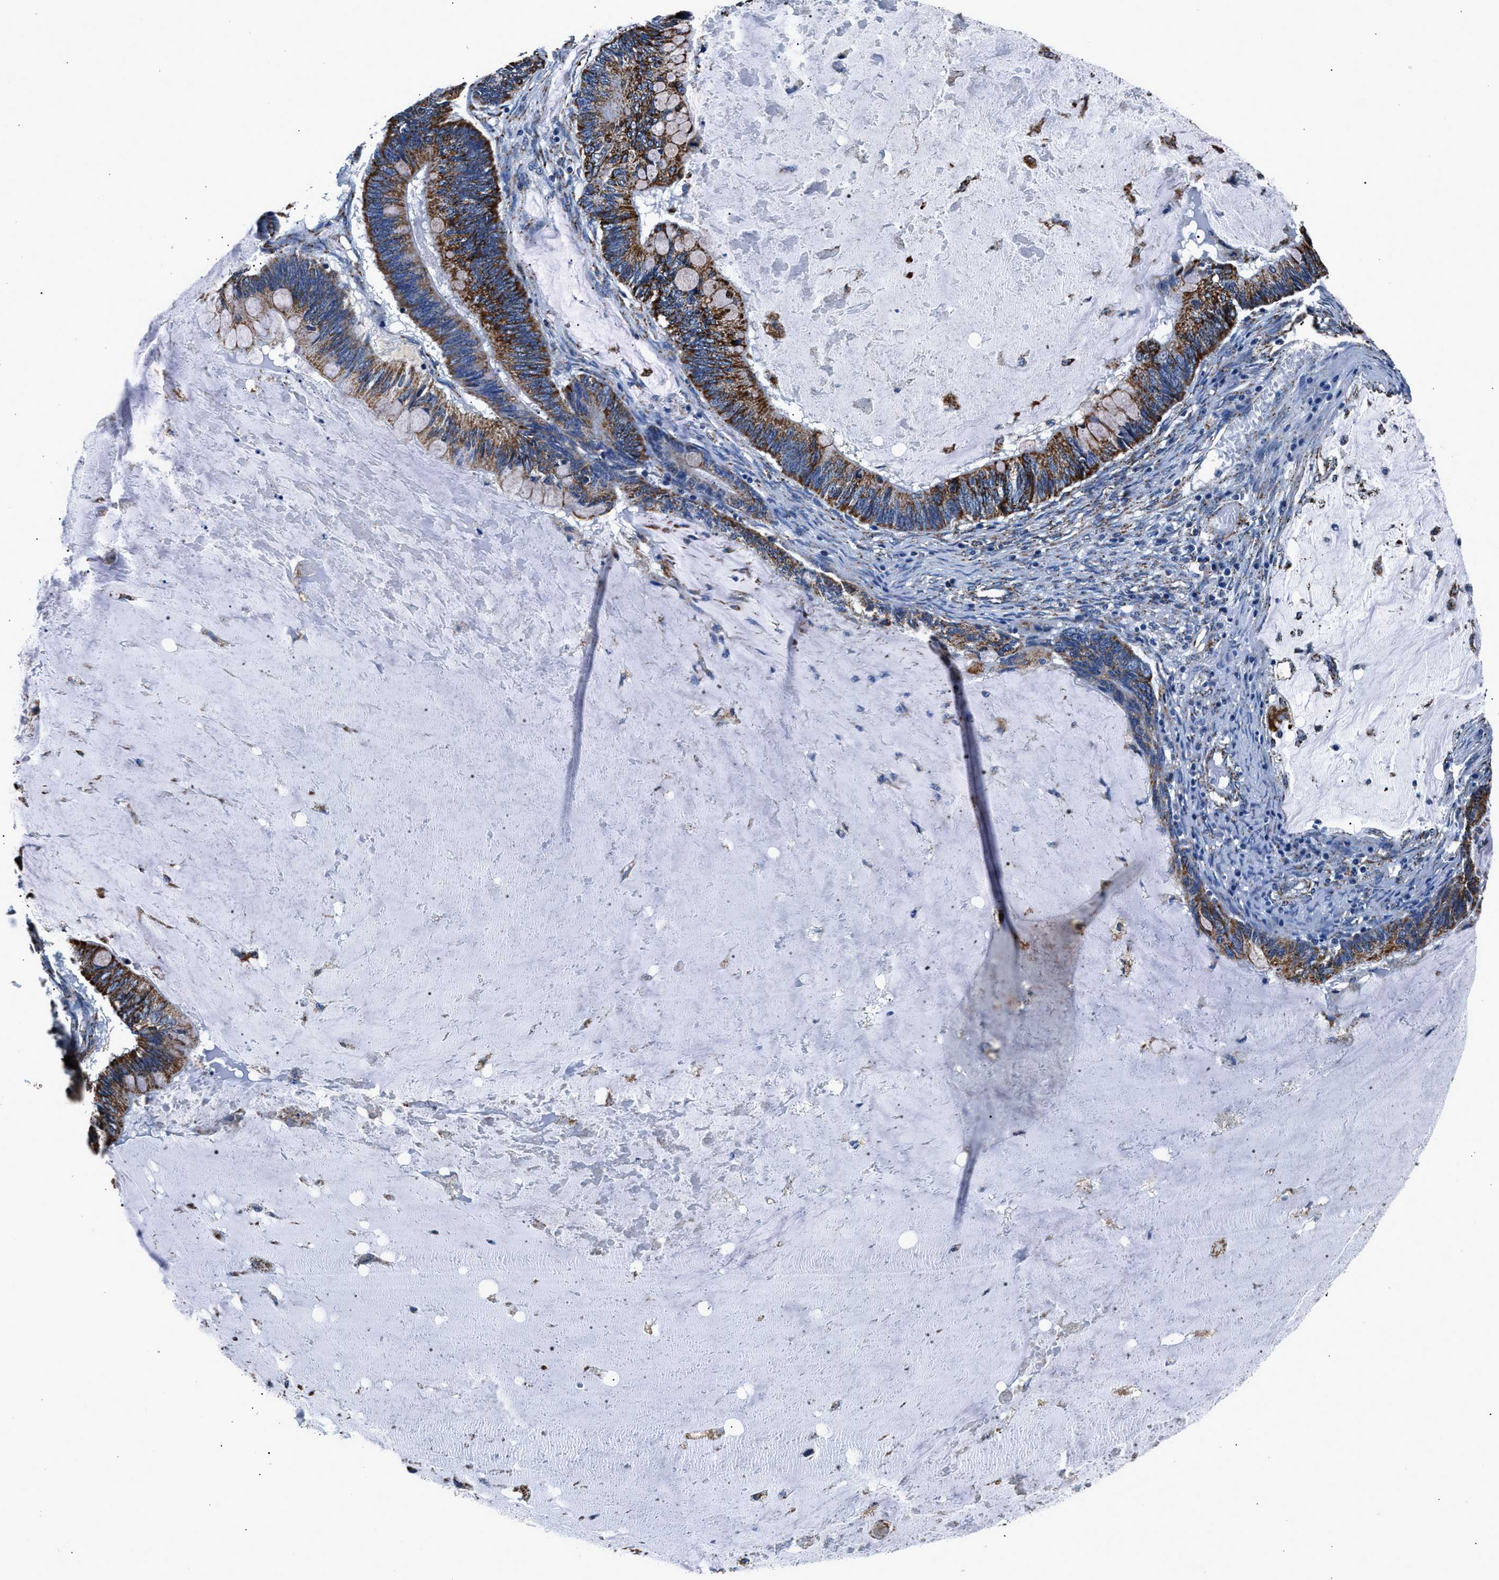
{"staining": {"intensity": "strong", "quantity": ">75%", "location": "cytoplasmic/membranous"}, "tissue": "ovarian cancer", "cell_type": "Tumor cells", "image_type": "cancer", "snomed": [{"axis": "morphology", "description": "Cystadenocarcinoma, mucinous, NOS"}, {"axis": "topography", "description": "Ovary"}], "caption": "Protein staining demonstrates strong cytoplasmic/membranous positivity in approximately >75% of tumor cells in ovarian cancer (mucinous cystadenocarcinoma).", "gene": "HIBADH", "patient": {"sex": "female", "age": 61}}